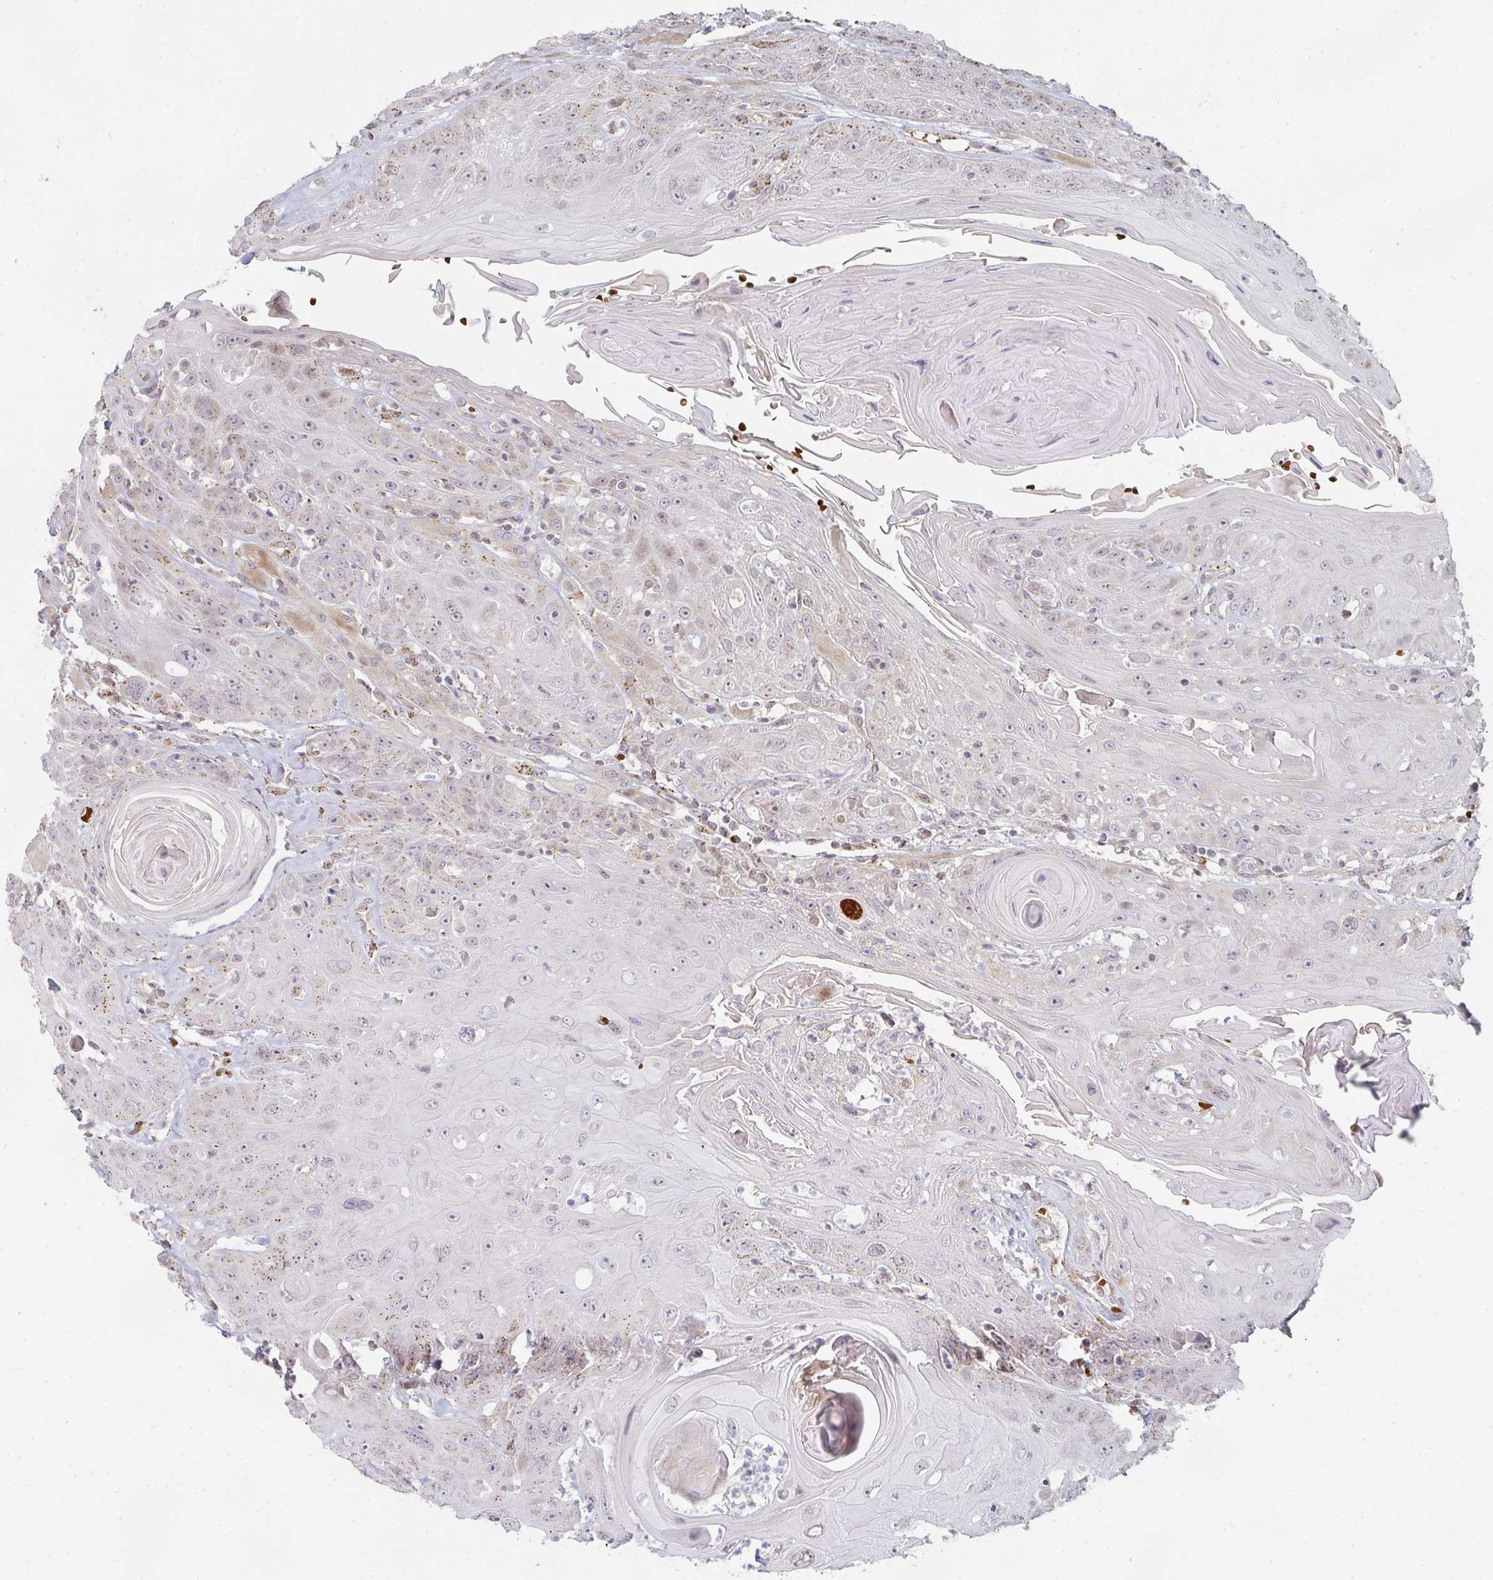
{"staining": {"intensity": "moderate", "quantity": "25%-75%", "location": "cytoplasmic/membranous"}, "tissue": "head and neck cancer", "cell_type": "Tumor cells", "image_type": "cancer", "snomed": [{"axis": "morphology", "description": "Squamous cell carcinoma, NOS"}, {"axis": "topography", "description": "Head-Neck"}], "caption": "A photomicrograph showing moderate cytoplasmic/membranous staining in approximately 25%-75% of tumor cells in head and neck cancer (squamous cell carcinoma), as visualized by brown immunohistochemical staining.", "gene": "ZNF526", "patient": {"sex": "female", "age": 59}}